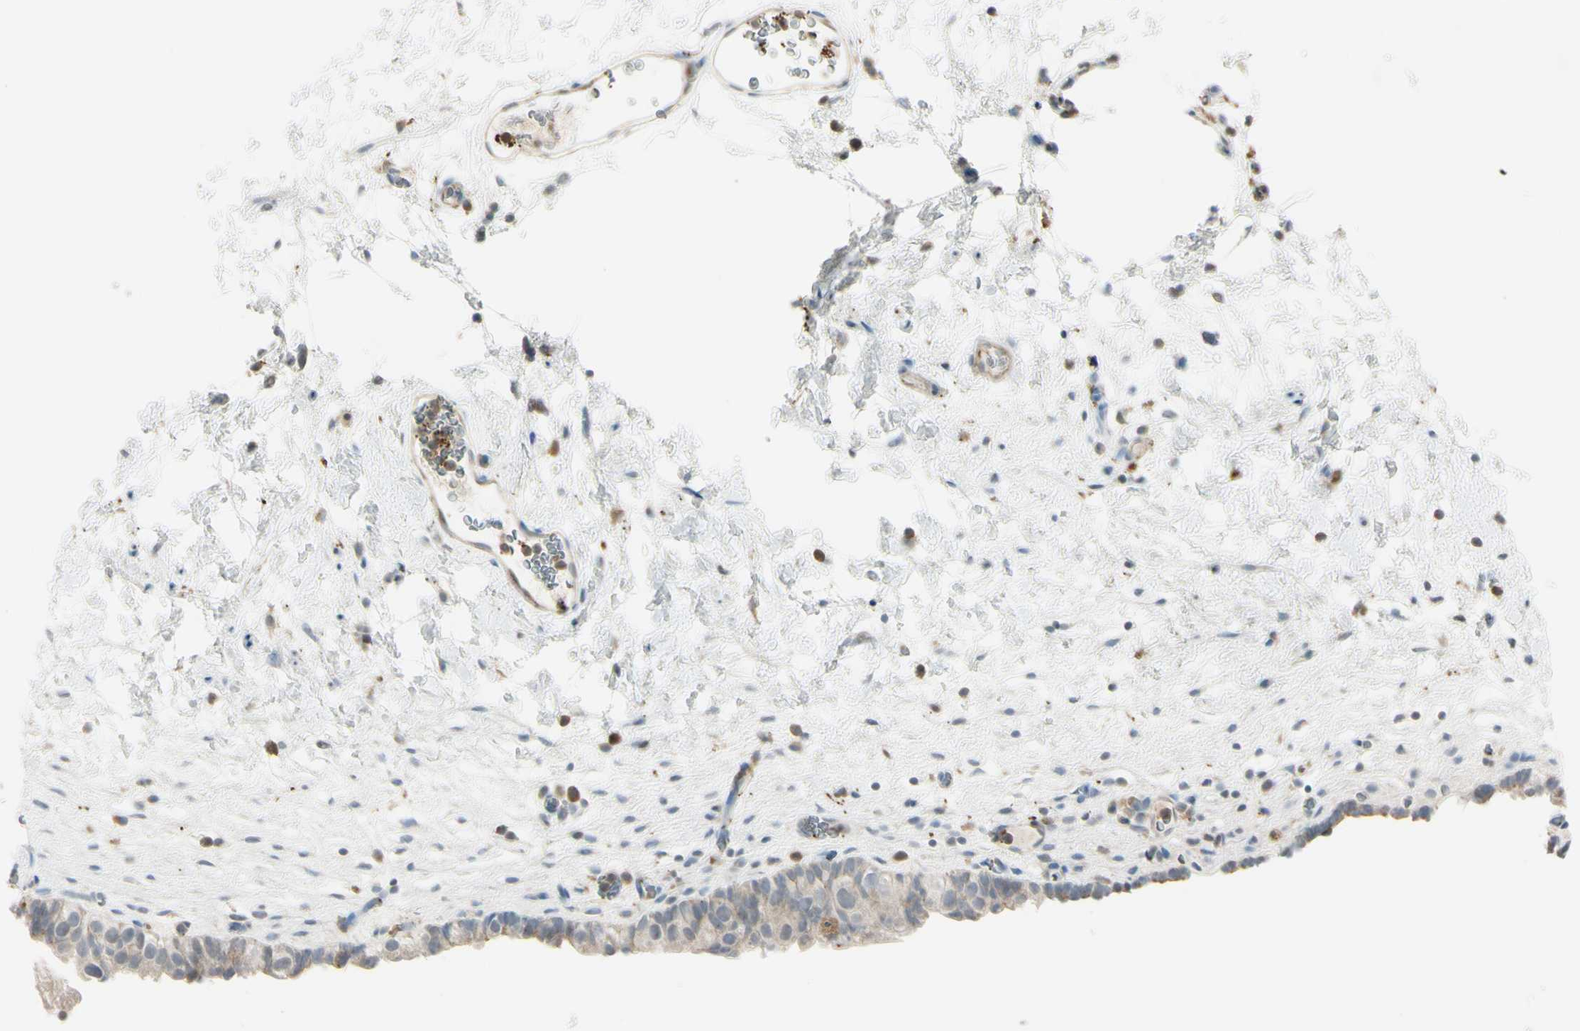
{"staining": {"intensity": "weak", "quantity": ">75%", "location": "cytoplasmic/membranous"}, "tissue": "urinary bladder", "cell_type": "Urothelial cells", "image_type": "normal", "snomed": [{"axis": "morphology", "description": "Normal tissue, NOS"}, {"axis": "topography", "description": "Urinary bladder"}], "caption": "Urinary bladder stained with DAB immunohistochemistry shows low levels of weak cytoplasmic/membranous positivity in approximately >75% of urothelial cells.", "gene": "CYRIB", "patient": {"sex": "female", "age": 64}}